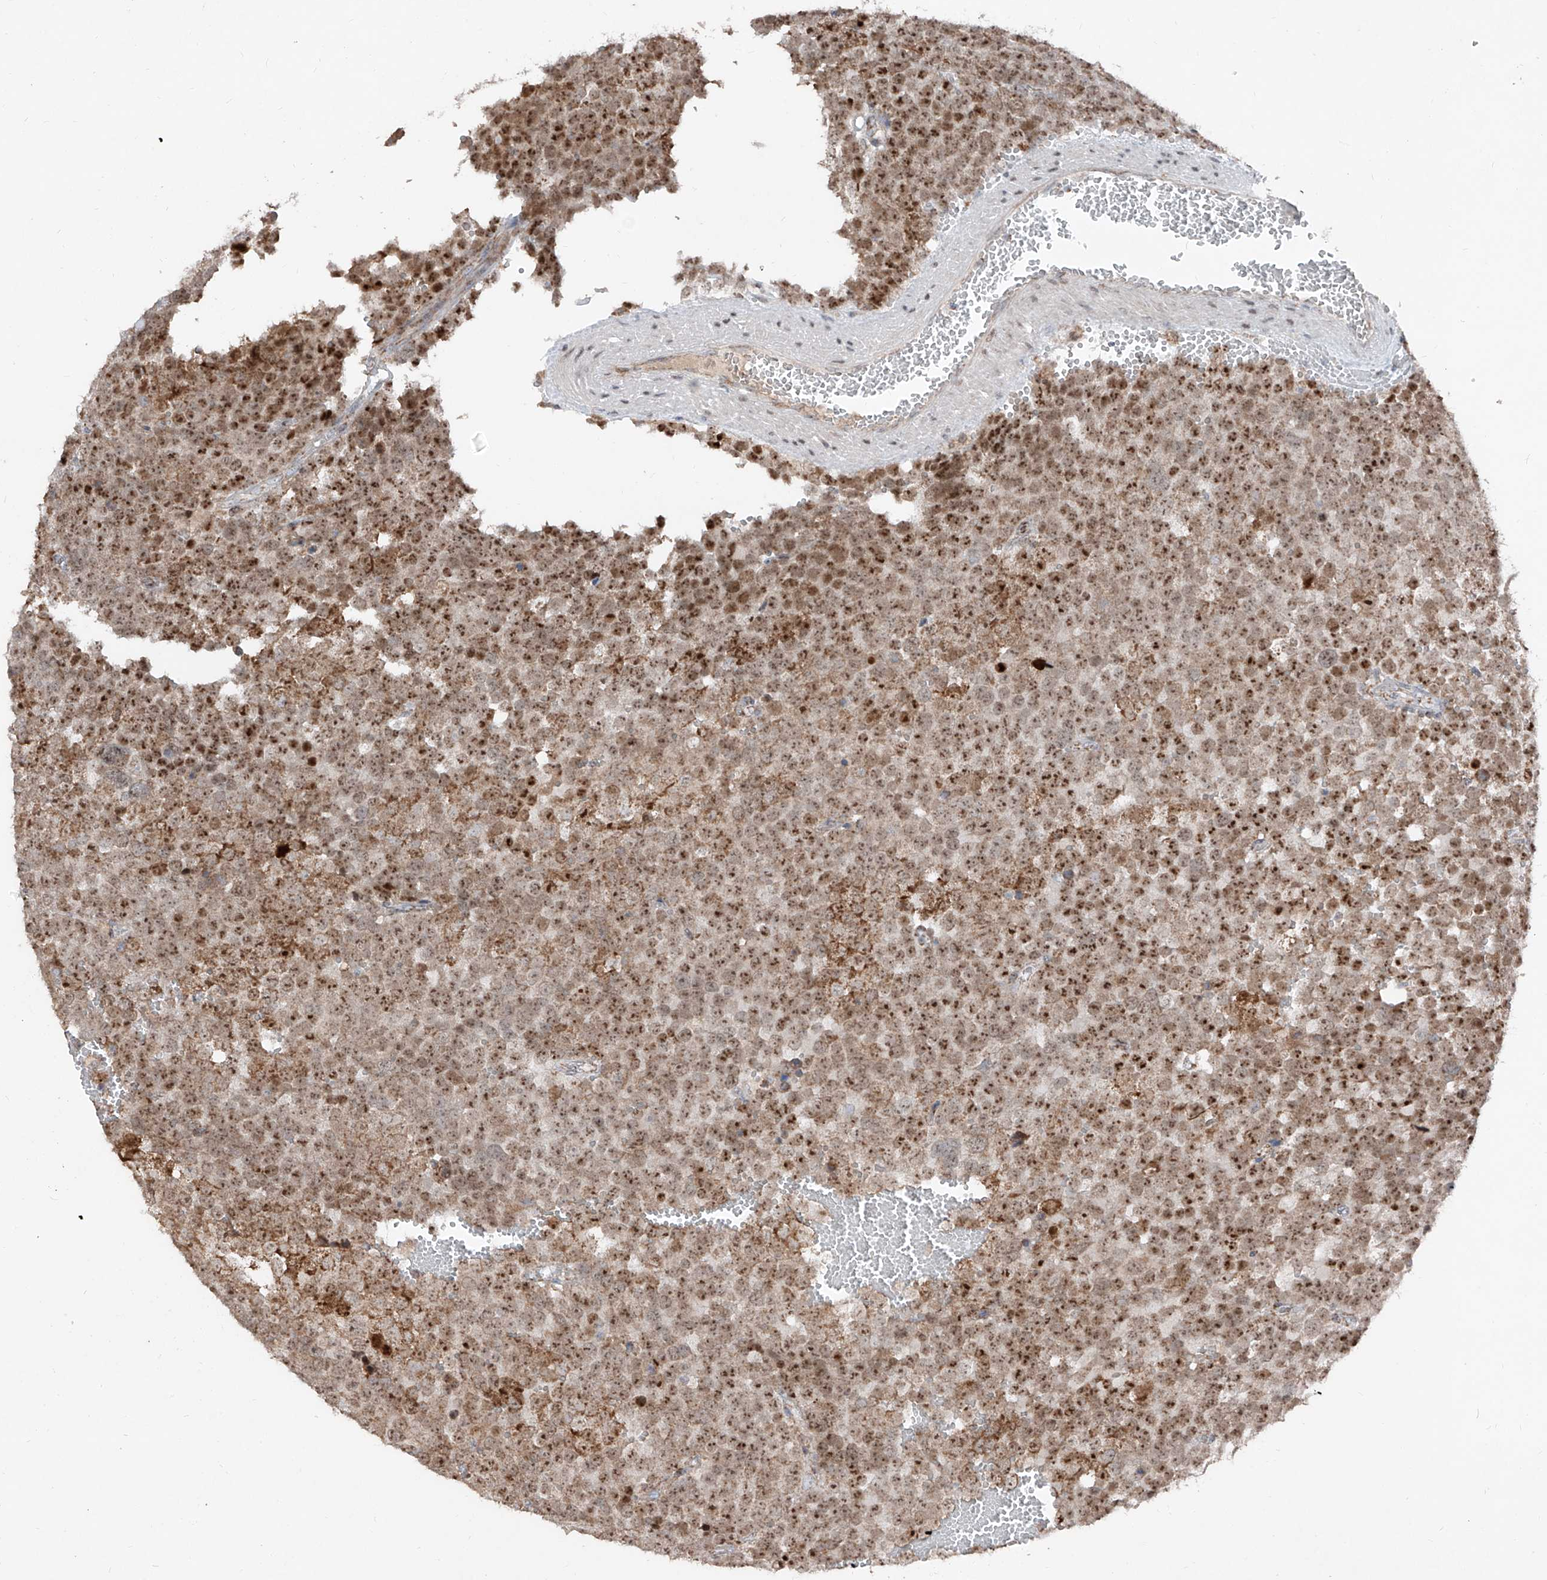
{"staining": {"intensity": "moderate", "quantity": ">75%", "location": "cytoplasmic/membranous,nuclear"}, "tissue": "testis cancer", "cell_type": "Tumor cells", "image_type": "cancer", "snomed": [{"axis": "morphology", "description": "Seminoma, NOS"}, {"axis": "topography", "description": "Testis"}], "caption": "Protein staining of seminoma (testis) tissue reveals moderate cytoplasmic/membranous and nuclear positivity in approximately >75% of tumor cells.", "gene": "NDUFB3", "patient": {"sex": "male", "age": 71}}